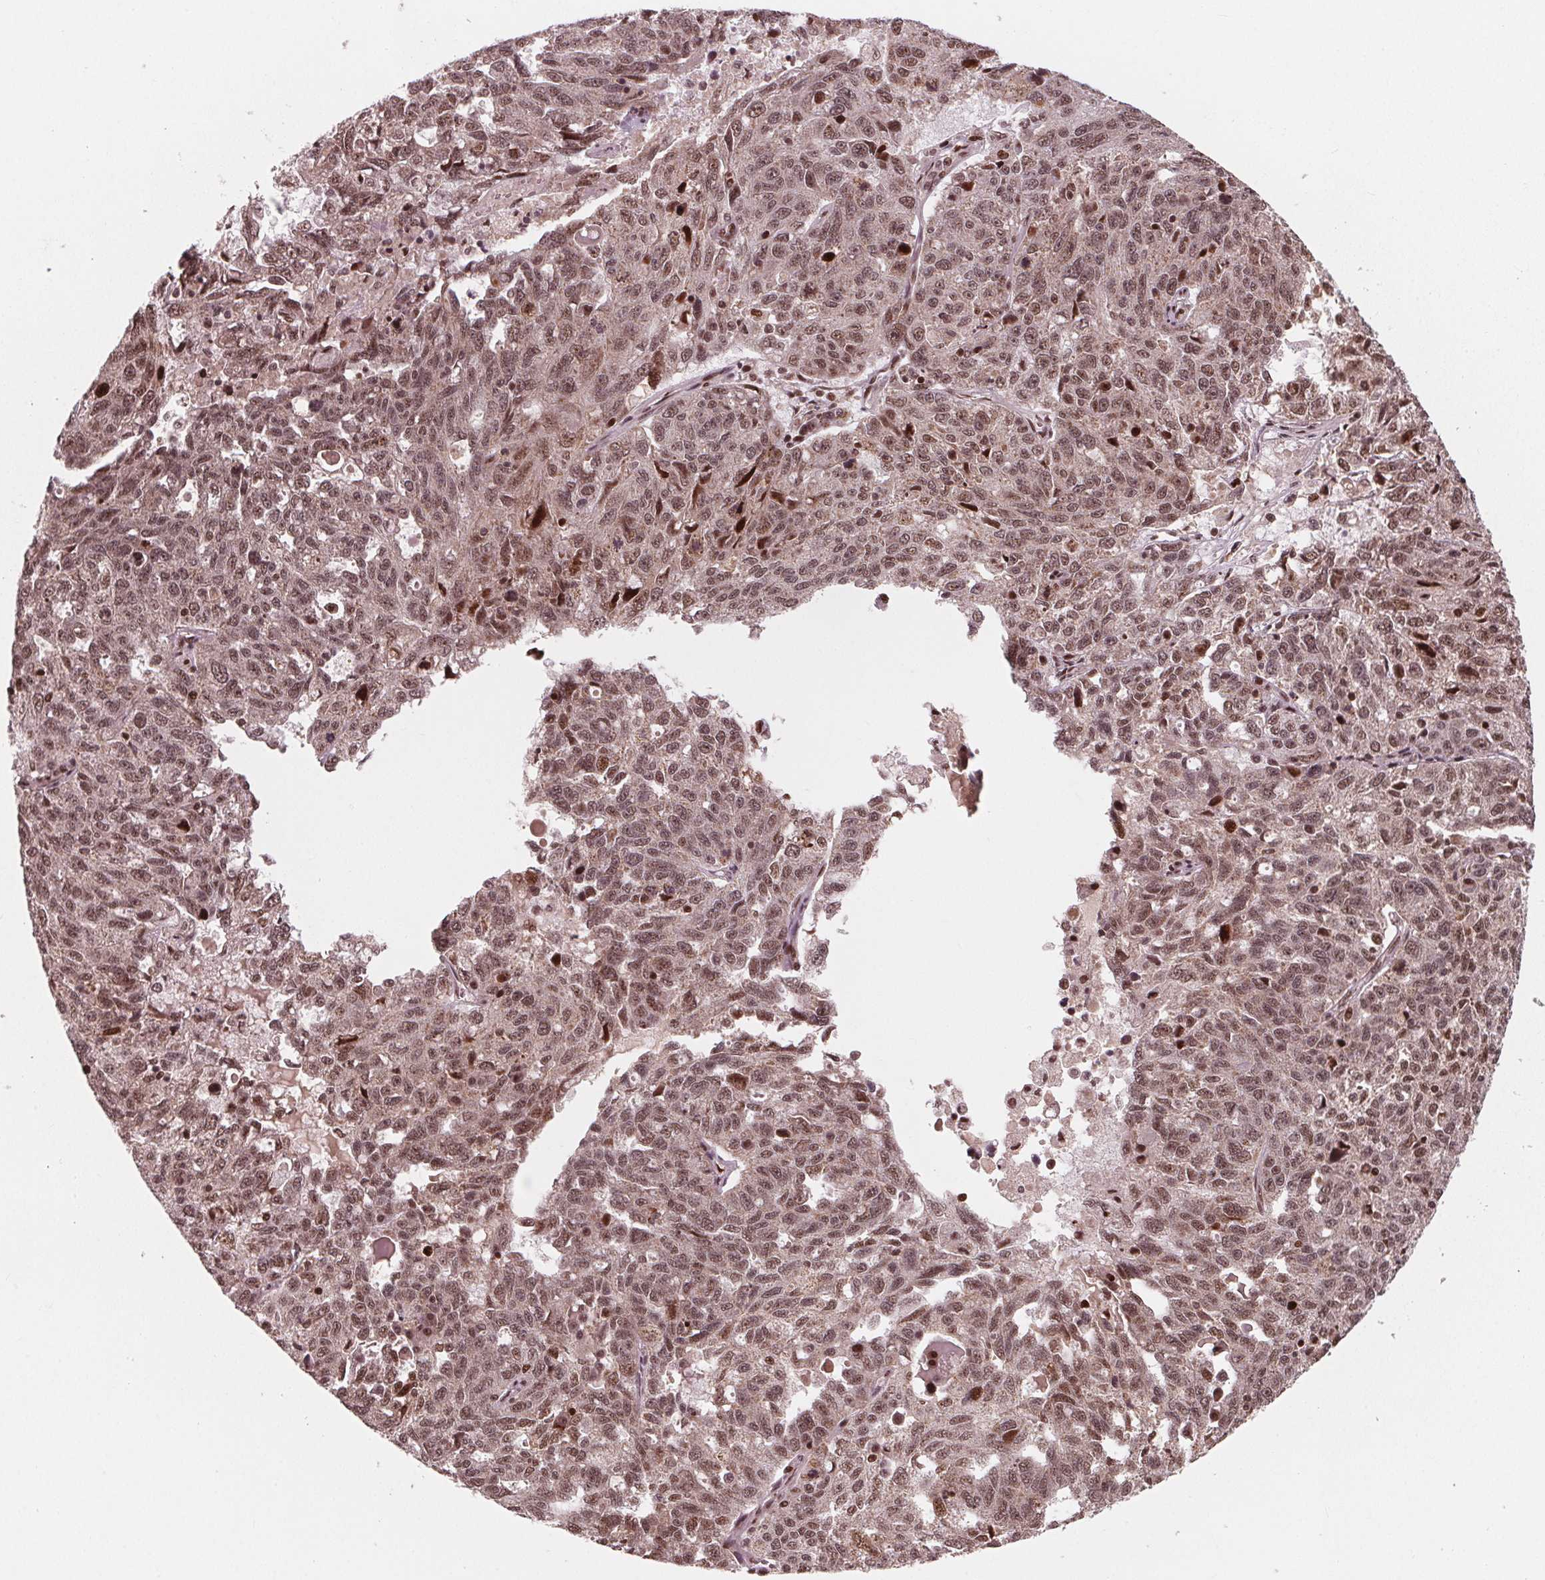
{"staining": {"intensity": "moderate", "quantity": ">75%", "location": "nuclear"}, "tissue": "ovarian cancer", "cell_type": "Tumor cells", "image_type": "cancer", "snomed": [{"axis": "morphology", "description": "Cystadenocarcinoma, serous, NOS"}, {"axis": "topography", "description": "Ovary"}], "caption": "Ovarian serous cystadenocarcinoma stained with a protein marker reveals moderate staining in tumor cells.", "gene": "SNRNP35", "patient": {"sex": "female", "age": 71}}